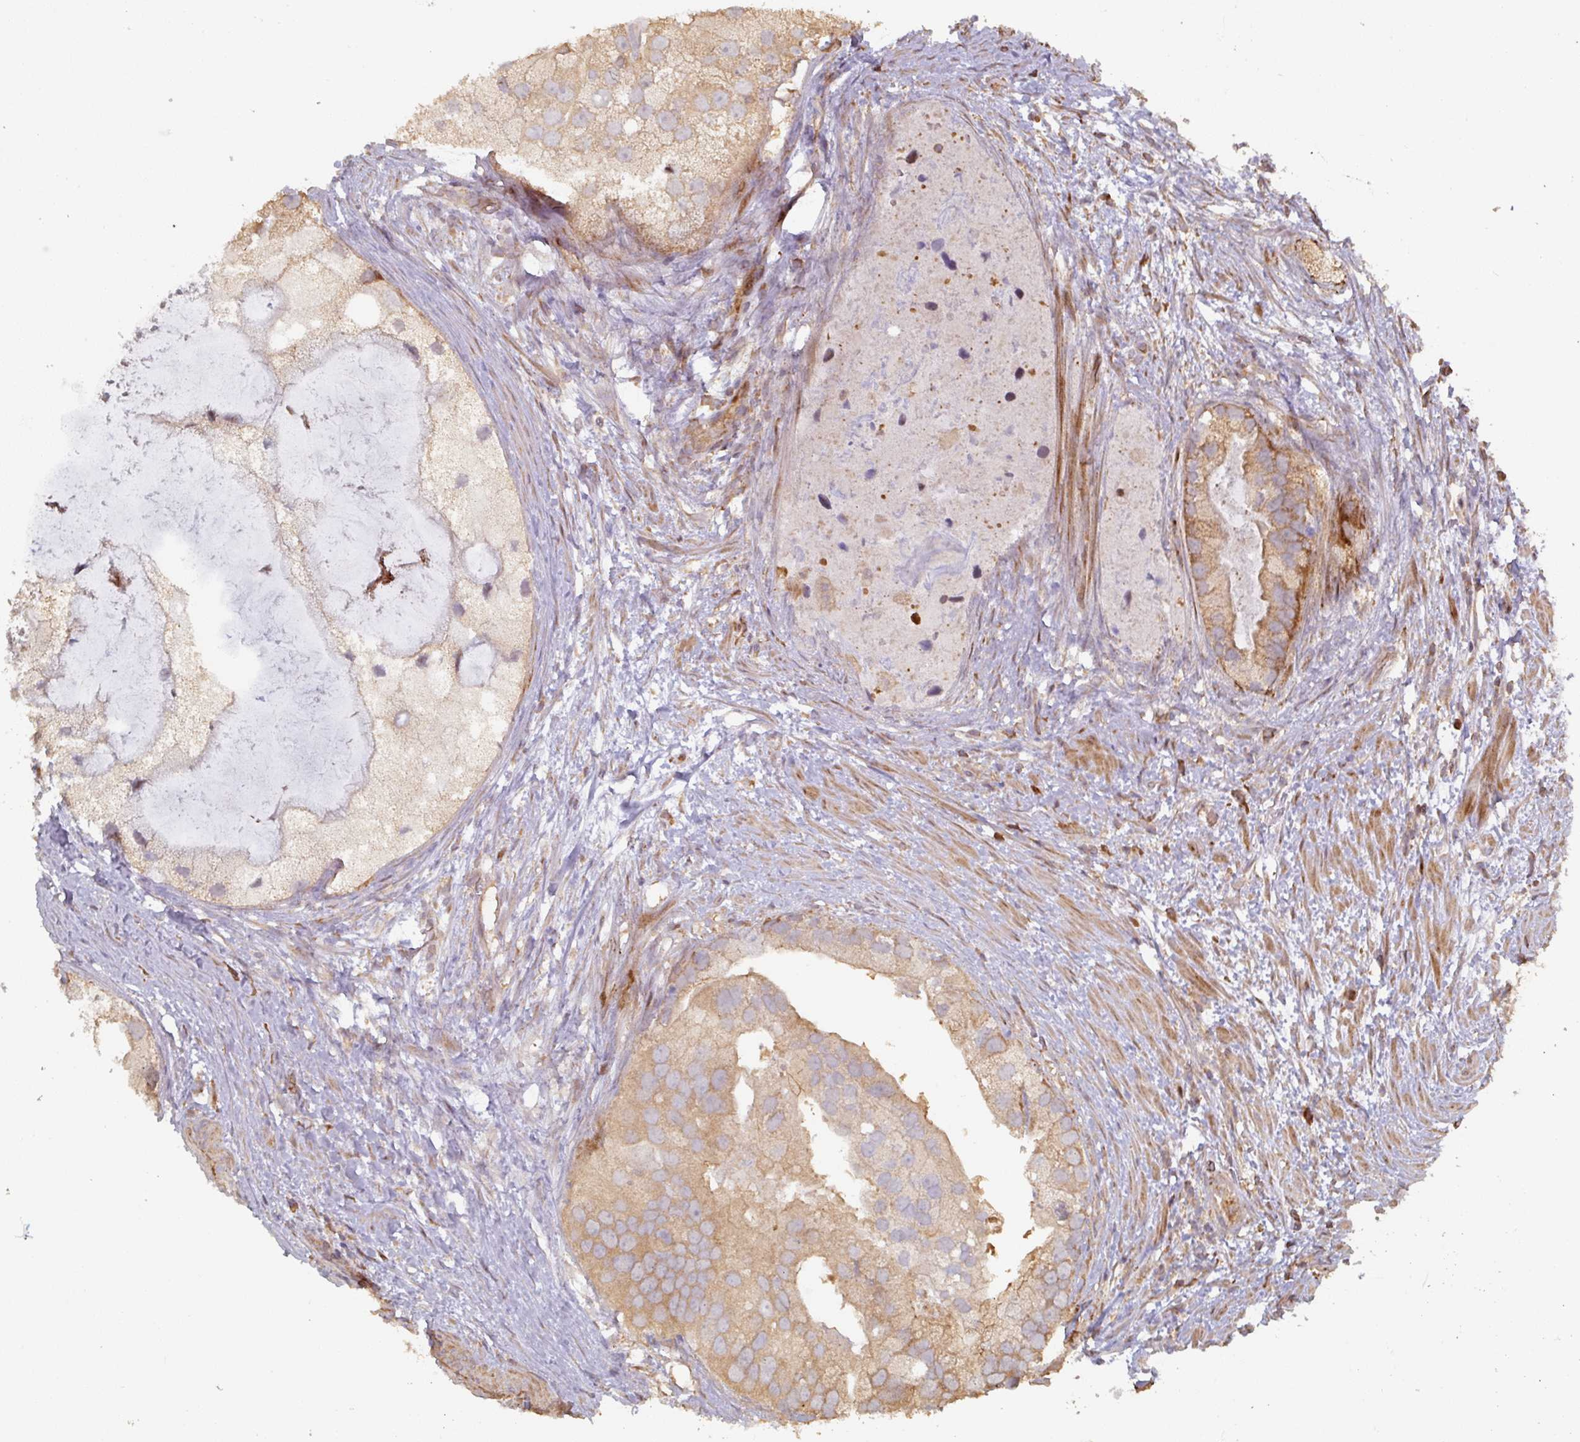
{"staining": {"intensity": "moderate", "quantity": ">75%", "location": "cytoplasmic/membranous"}, "tissue": "prostate cancer", "cell_type": "Tumor cells", "image_type": "cancer", "snomed": [{"axis": "morphology", "description": "Adenocarcinoma, High grade"}, {"axis": "topography", "description": "Prostate"}], "caption": "Immunohistochemistry (DAB (3,3'-diaminobenzidine)) staining of human prostate adenocarcinoma (high-grade) shows moderate cytoplasmic/membranous protein staining in about >75% of tumor cells. The protein is stained brown, and the nuclei are stained in blue (DAB (3,3'-diaminobenzidine) IHC with brightfield microscopy, high magnification).", "gene": "CA7", "patient": {"sex": "male", "age": 62}}